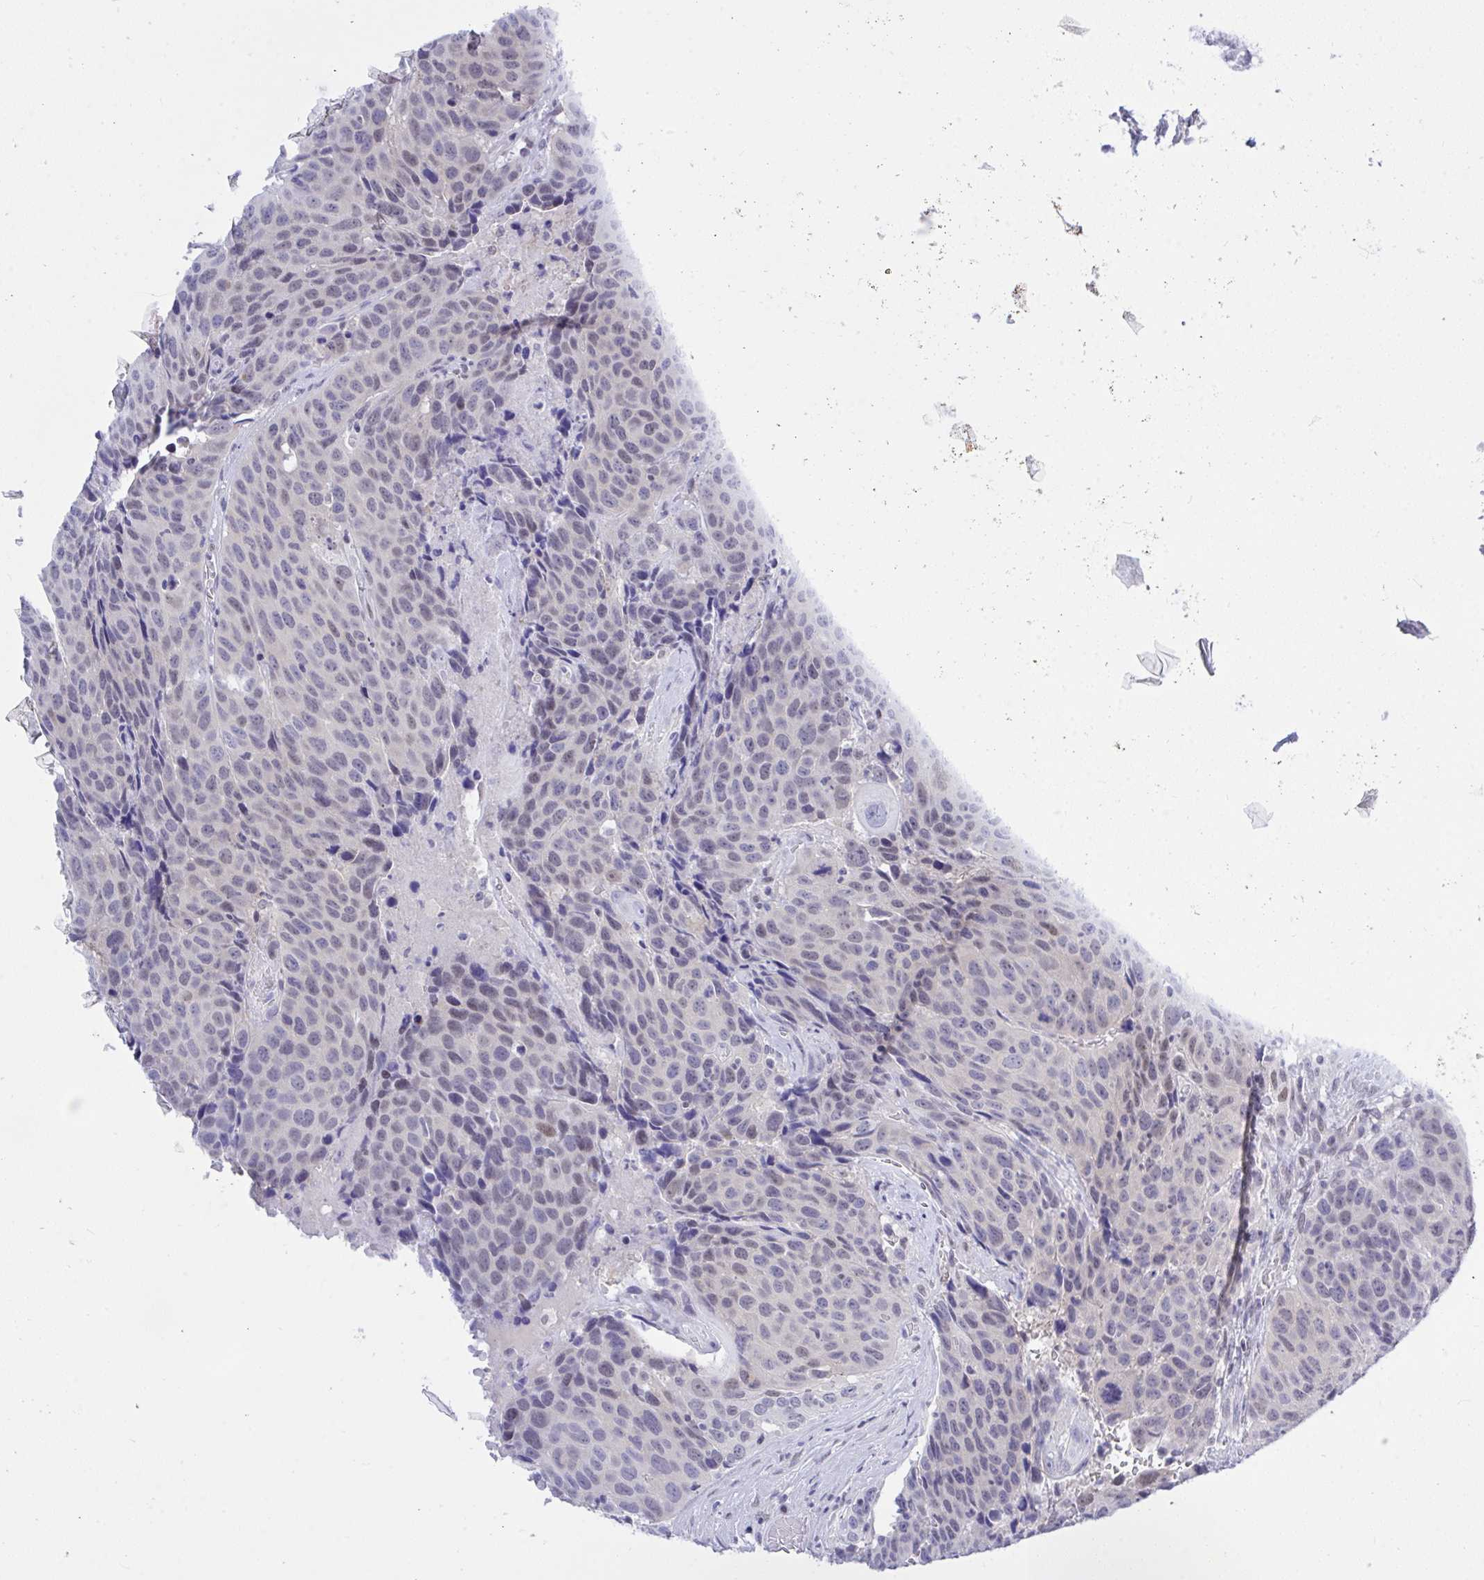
{"staining": {"intensity": "negative", "quantity": "none", "location": "none"}, "tissue": "head and neck cancer", "cell_type": "Tumor cells", "image_type": "cancer", "snomed": [{"axis": "morphology", "description": "Squamous cell carcinoma, NOS"}, {"axis": "topography", "description": "Head-Neck"}], "caption": "A micrograph of human head and neck cancer (squamous cell carcinoma) is negative for staining in tumor cells. (DAB immunohistochemistry (IHC) visualized using brightfield microscopy, high magnification).", "gene": "THOP1", "patient": {"sex": "male", "age": 66}}